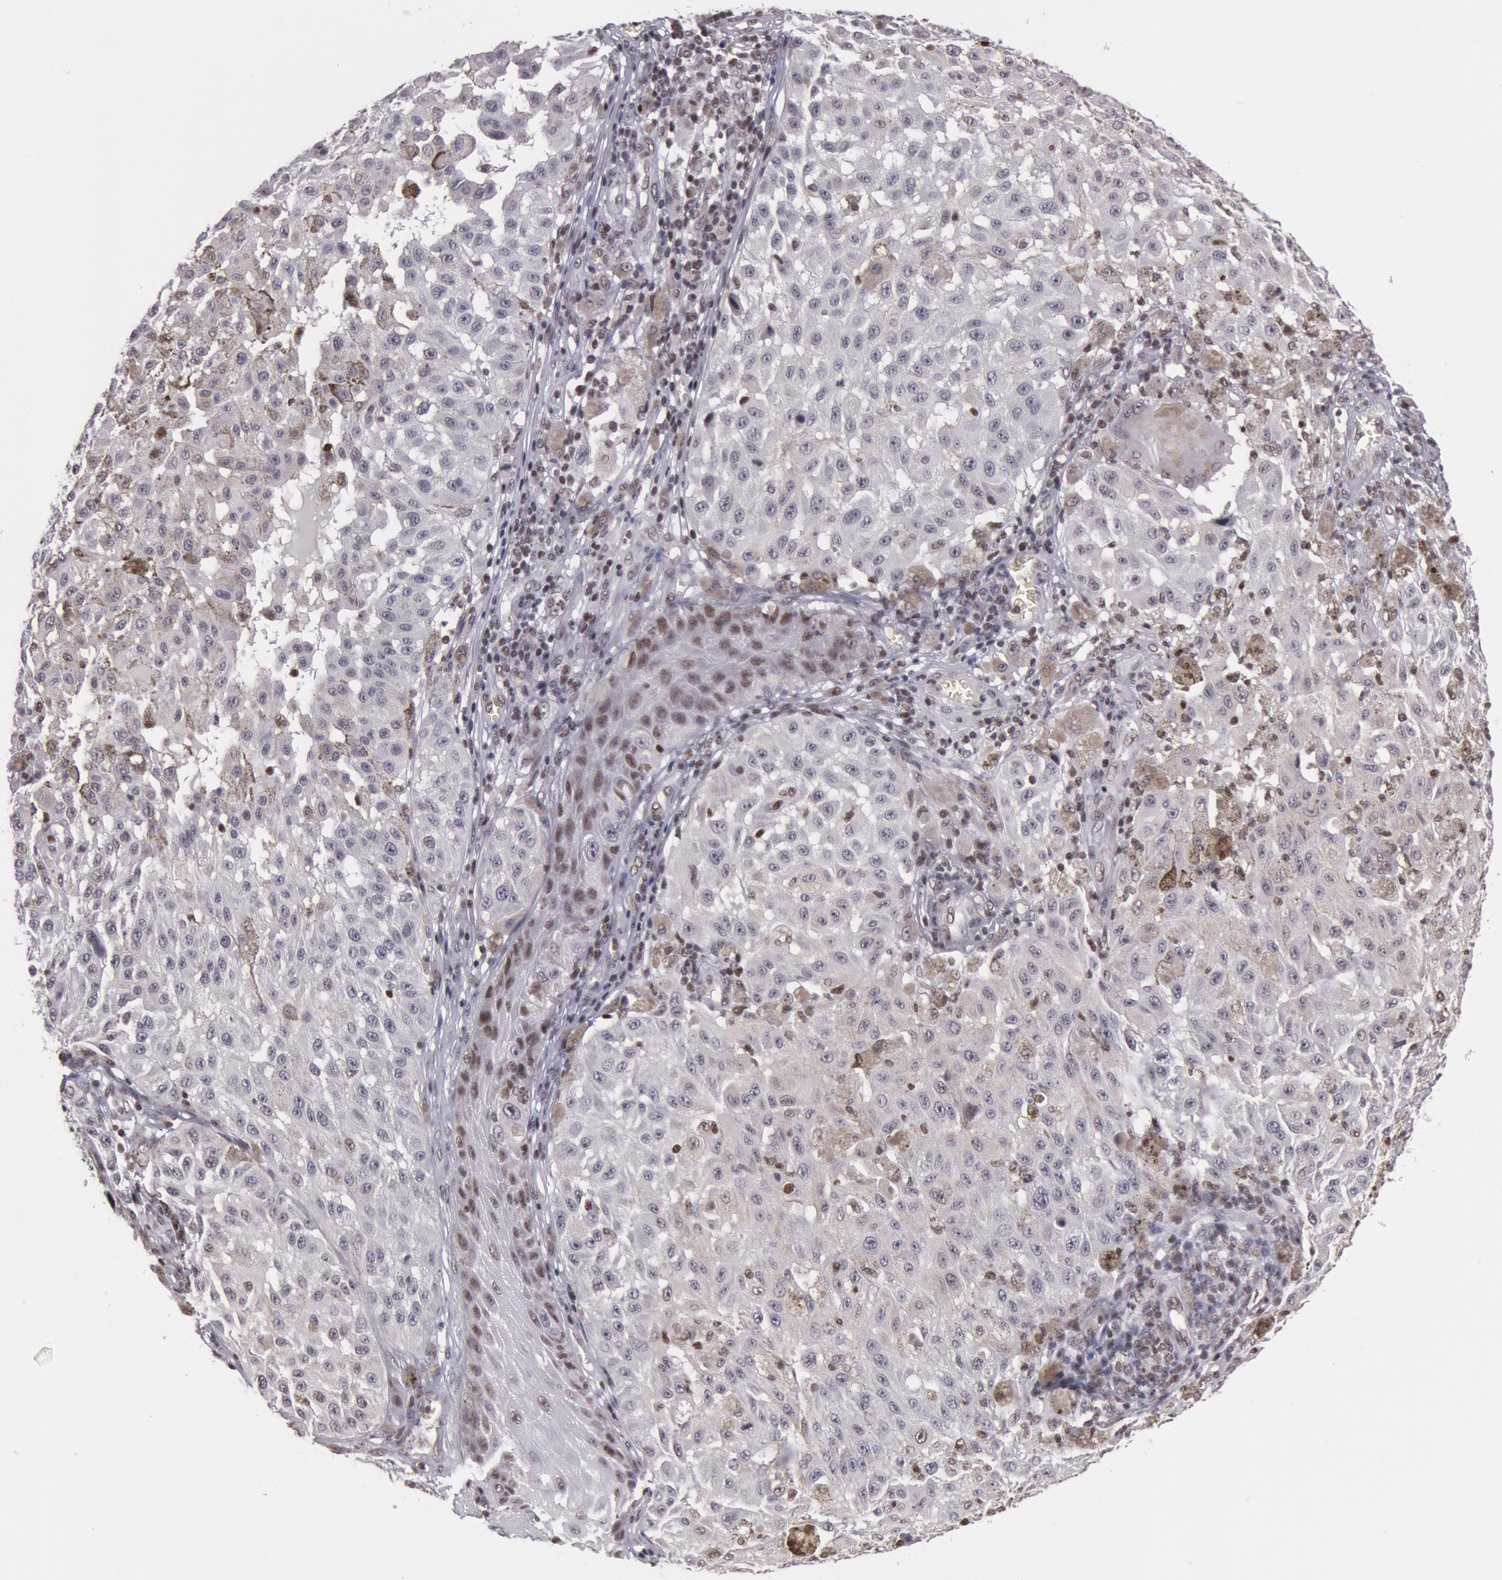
{"staining": {"intensity": "moderate", "quantity": "<25%", "location": "cytoplasmic/membranous,nuclear"}, "tissue": "melanoma", "cell_type": "Tumor cells", "image_type": "cancer", "snomed": [{"axis": "morphology", "description": "Malignant melanoma, NOS"}, {"axis": "topography", "description": "Skin"}], "caption": "Approximately <25% of tumor cells in human malignant melanoma reveal moderate cytoplasmic/membranous and nuclear protein positivity as visualized by brown immunohistochemical staining.", "gene": "NKAP", "patient": {"sex": "female", "age": 64}}